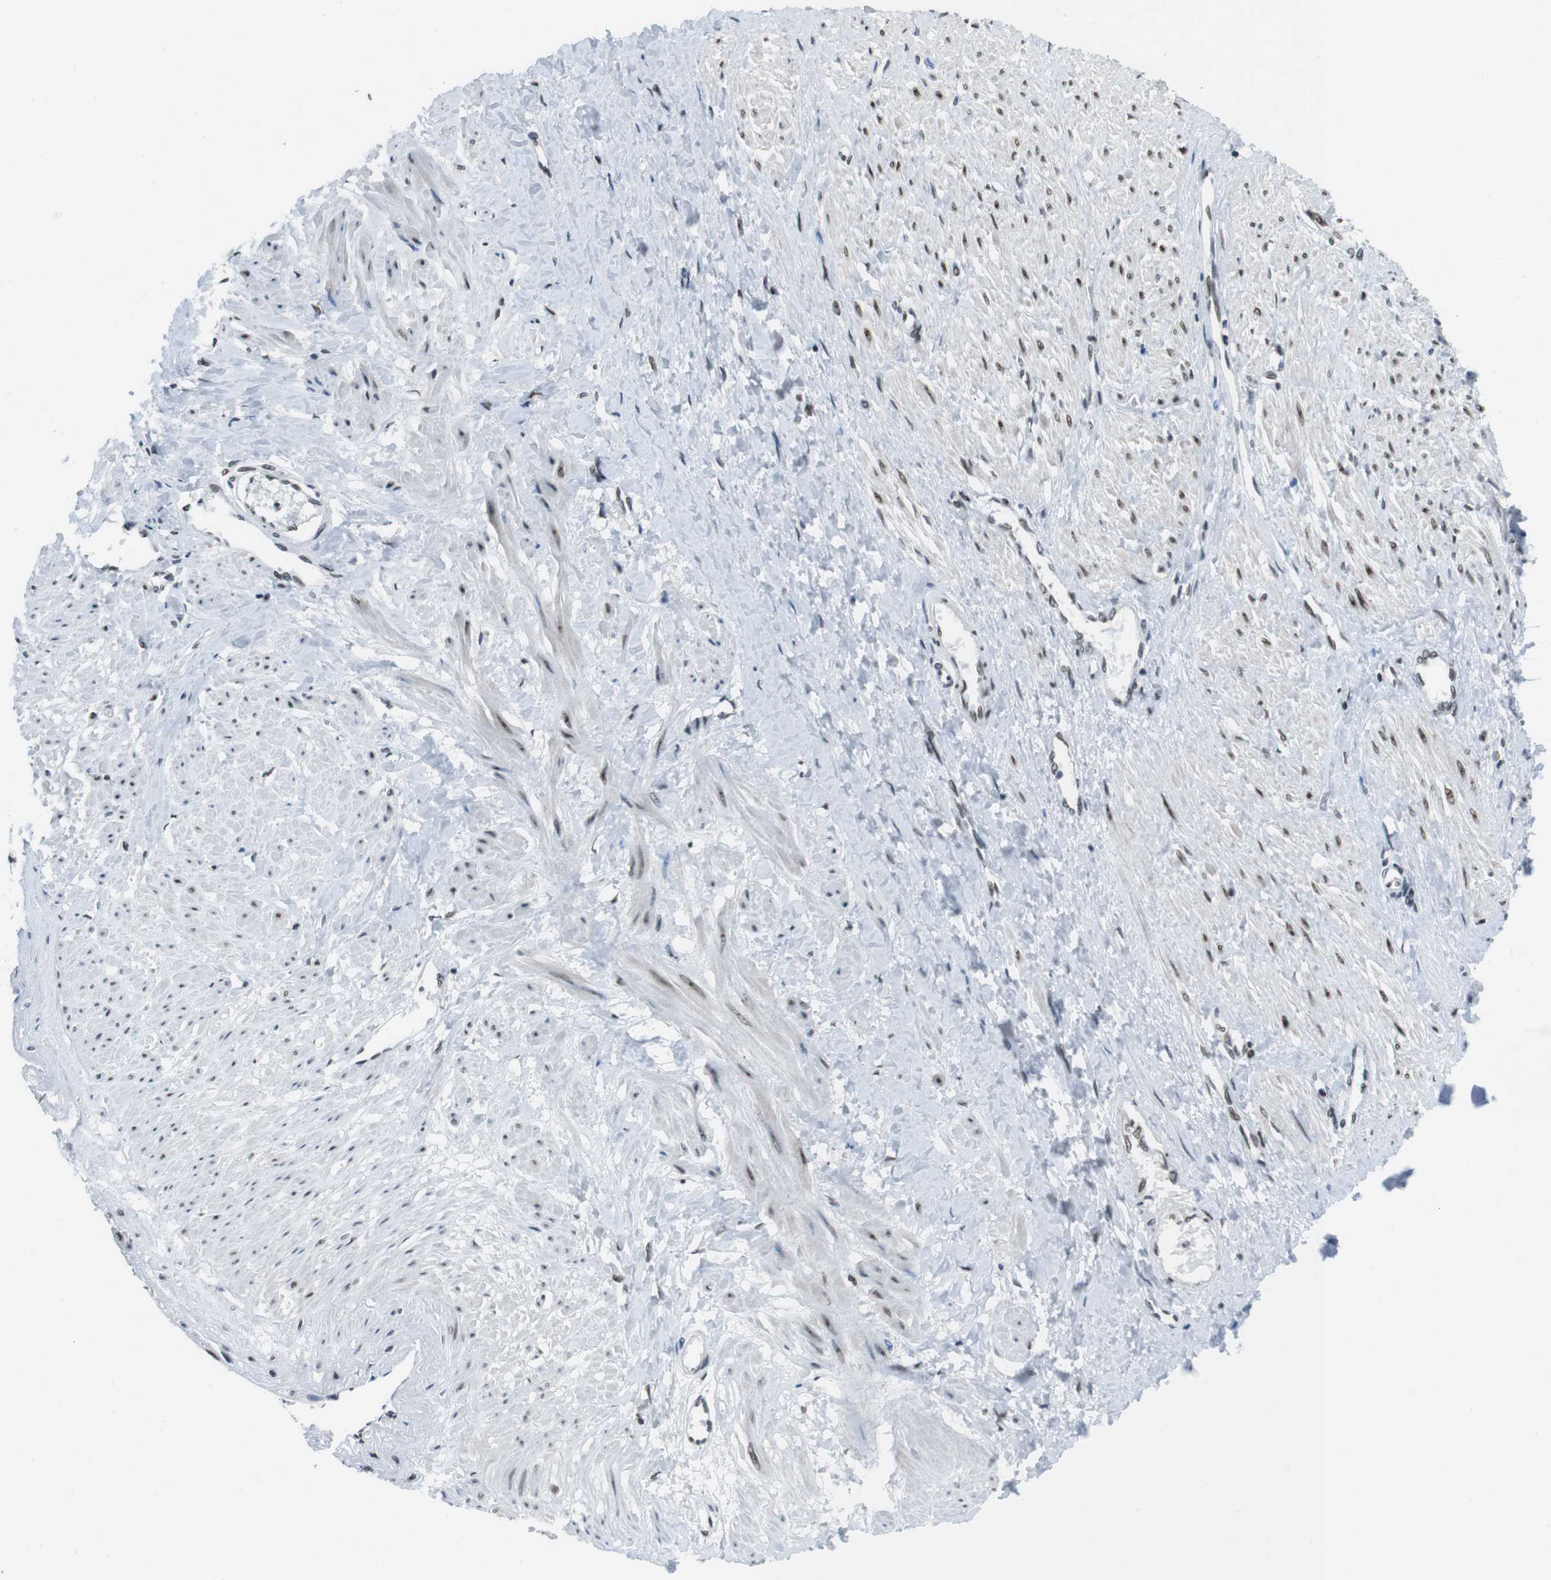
{"staining": {"intensity": "moderate", "quantity": "25%-75%", "location": "nuclear"}, "tissue": "smooth muscle", "cell_type": "Smooth muscle cells", "image_type": "normal", "snomed": [{"axis": "morphology", "description": "Normal tissue, NOS"}, {"axis": "topography", "description": "Smooth muscle"}, {"axis": "topography", "description": "Uterus"}], "caption": "High-power microscopy captured an IHC micrograph of normal smooth muscle, revealing moderate nuclear staining in approximately 25%-75% of smooth muscle cells. (Brightfield microscopy of DAB IHC at high magnification).", "gene": "MAD1L1", "patient": {"sex": "female", "age": 39}}